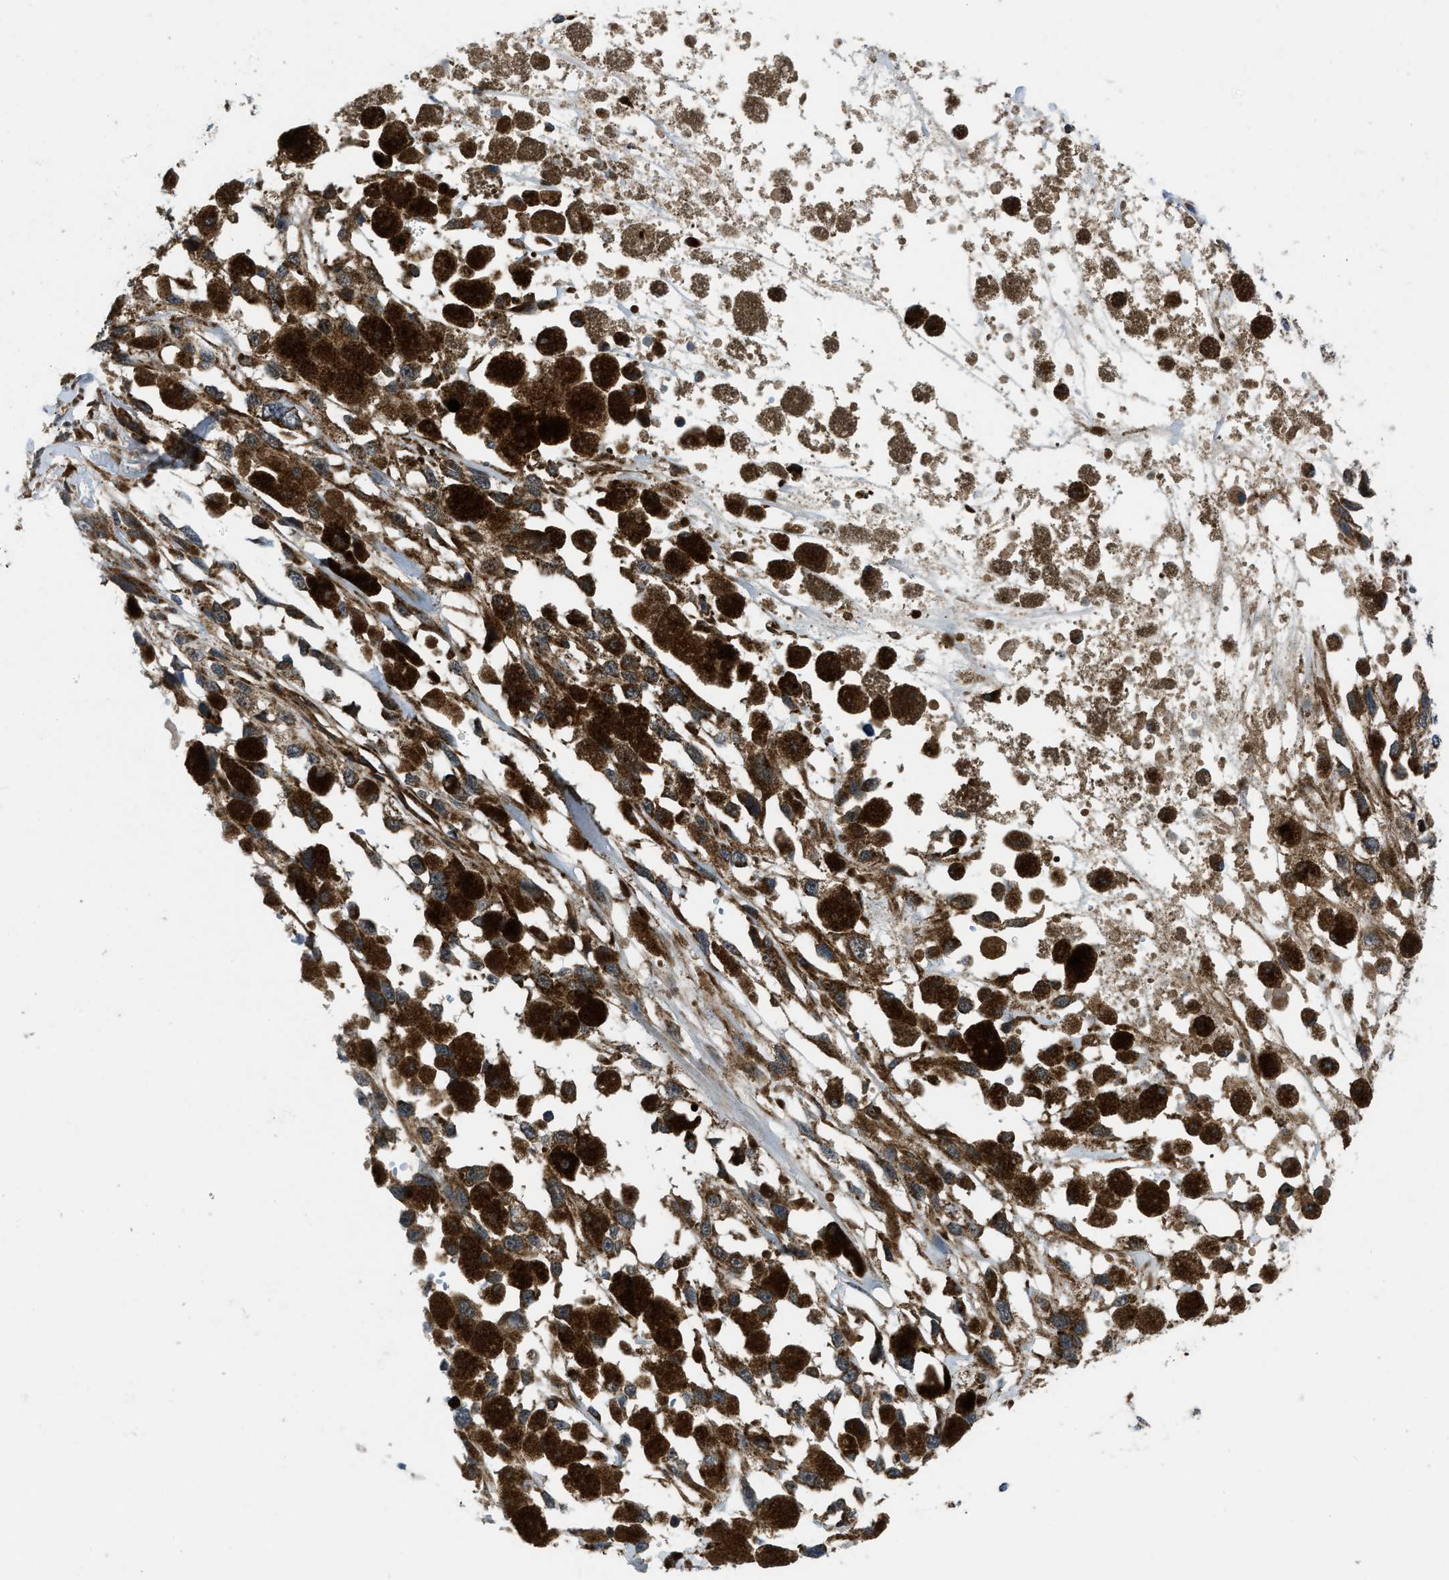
{"staining": {"intensity": "moderate", "quantity": ">75%", "location": "cytoplasmic/membranous"}, "tissue": "melanoma", "cell_type": "Tumor cells", "image_type": "cancer", "snomed": [{"axis": "morphology", "description": "Malignant melanoma, Metastatic site"}, {"axis": "topography", "description": "Lymph node"}], "caption": "Immunohistochemical staining of human malignant melanoma (metastatic site) shows medium levels of moderate cytoplasmic/membranous protein positivity in about >75% of tumor cells.", "gene": "GSDME", "patient": {"sex": "male", "age": 59}}